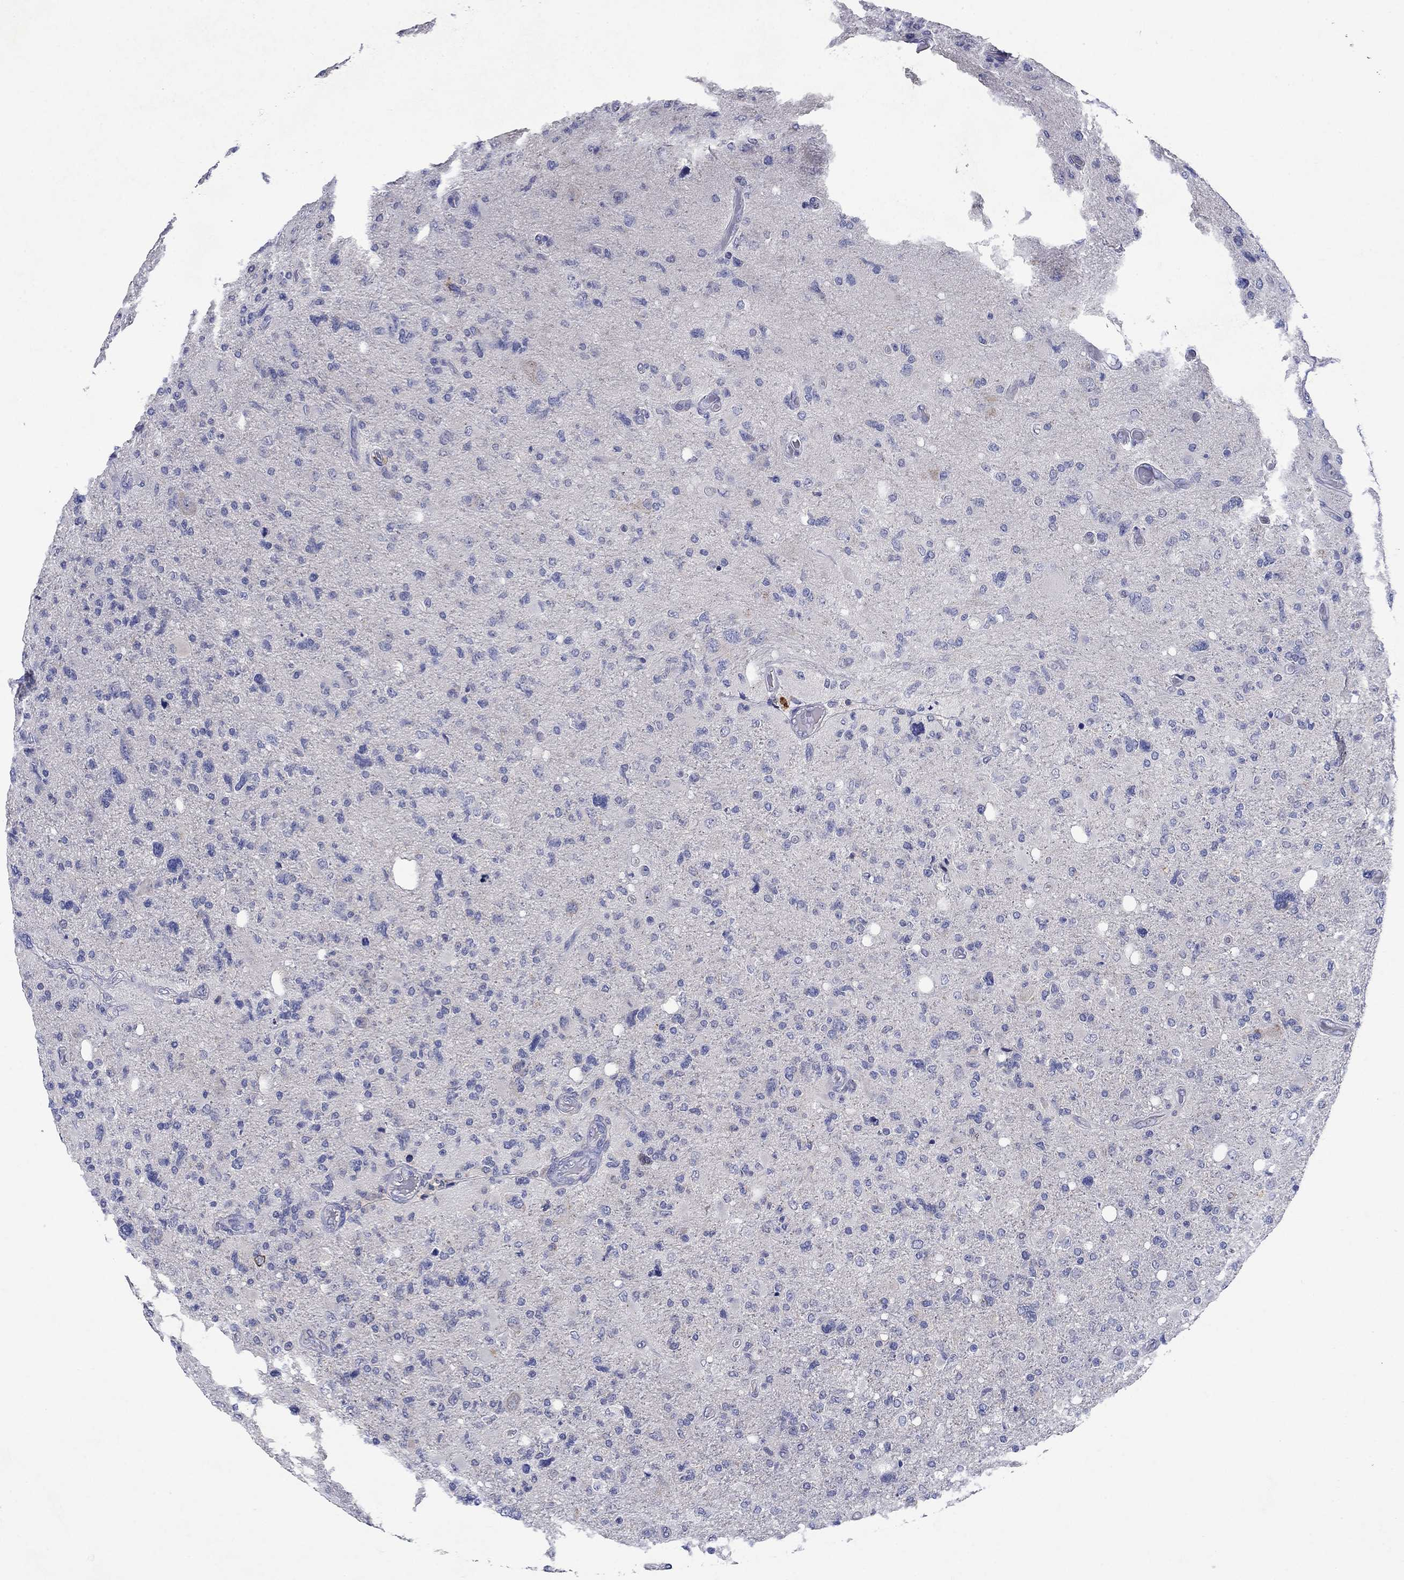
{"staining": {"intensity": "negative", "quantity": "none", "location": "none"}, "tissue": "glioma", "cell_type": "Tumor cells", "image_type": "cancer", "snomed": [{"axis": "morphology", "description": "Glioma, malignant, High grade"}, {"axis": "topography", "description": "Cerebral cortex"}], "caption": "This is a photomicrograph of immunohistochemistry staining of glioma, which shows no staining in tumor cells. (Stains: DAB IHC with hematoxylin counter stain, Microscopy: brightfield microscopy at high magnification).", "gene": "SULT2B1", "patient": {"sex": "male", "age": 70}}